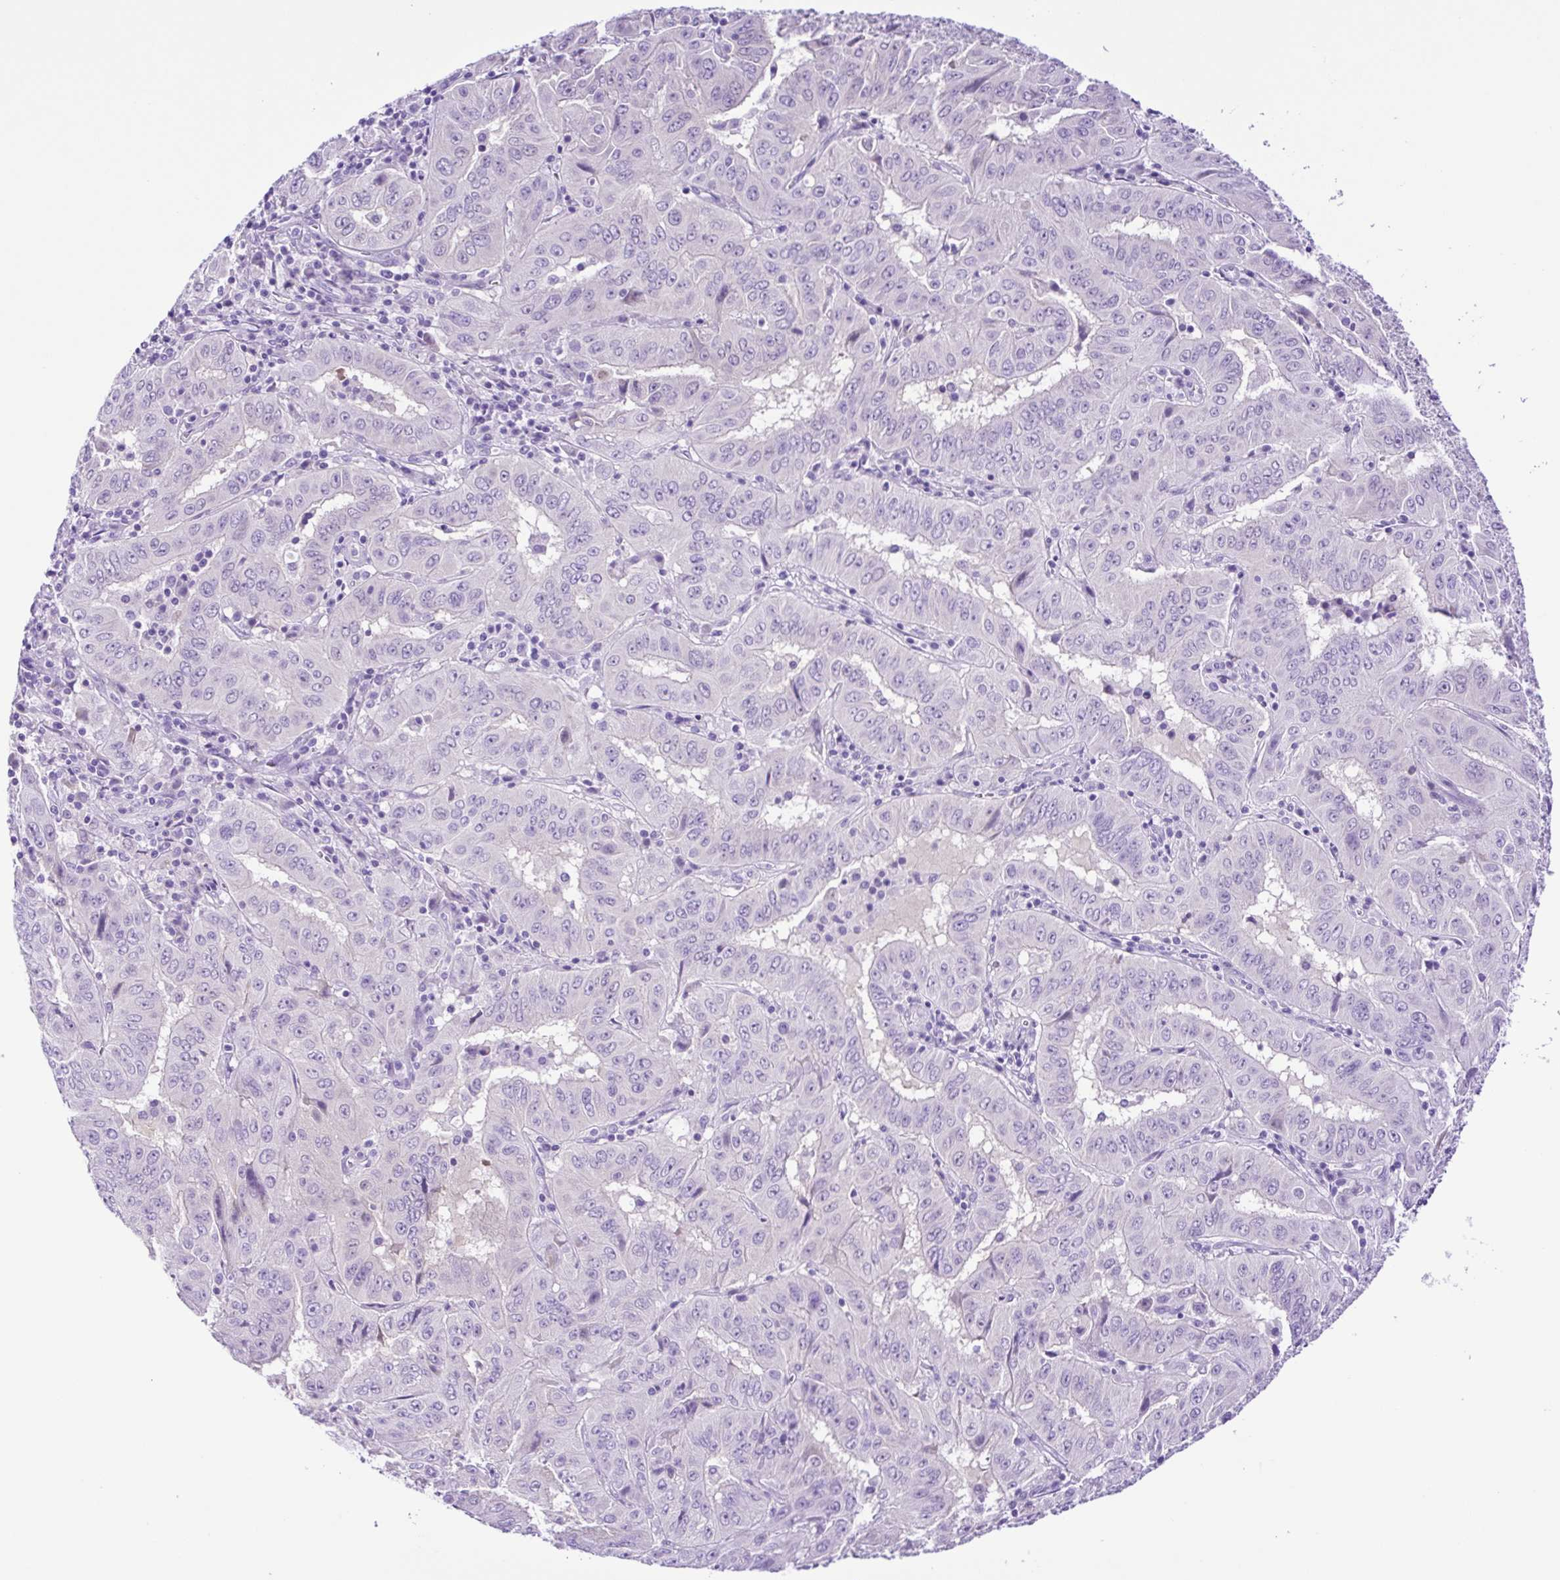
{"staining": {"intensity": "negative", "quantity": "none", "location": "none"}, "tissue": "pancreatic cancer", "cell_type": "Tumor cells", "image_type": "cancer", "snomed": [{"axis": "morphology", "description": "Adenocarcinoma, NOS"}, {"axis": "topography", "description": "Pancreas"}], "caption": "Protein analysis of adenocarcinoma (pancreatic) shows no significant expression in tumor cells.", "gene": "SYT1", "patient": {"sex": "male", "age": 63}}